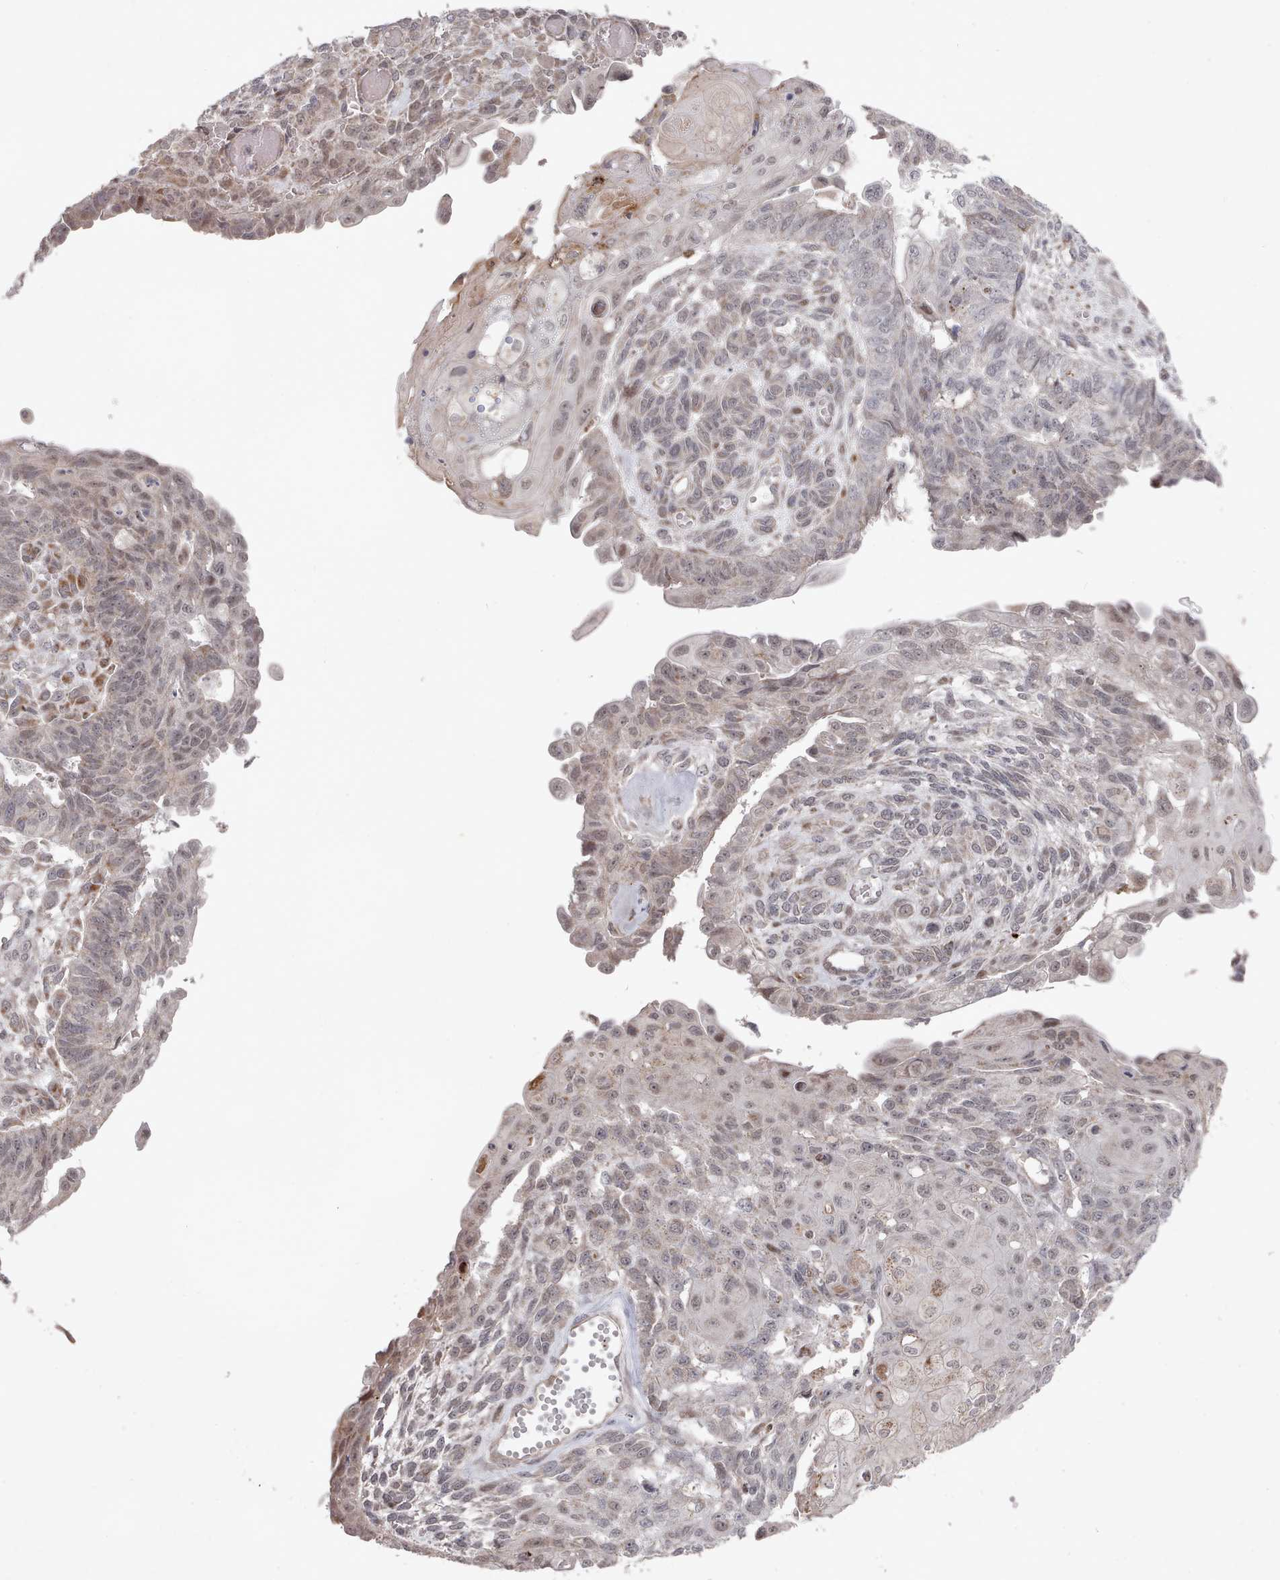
{"staining": {"intensity": "weak", "quantity": "<25%", "location": "nuclear"}, "tissue": "endometrial cancer", "cell_type": "Tumor cells", "image_type": "cancer", "snomed": [{"axis": "morphology", "description": "Adenocarcinoma, NOS"}, {"axis": "topography", "description": "Endometrium"}], "caption": "Human adenocarcinoma (endometrial) stained for a protein using immunohistochemistry shows no positivity in tumor cells.", "gene": "CPSF4", "patient": {"sex": "female", "age": 32}}